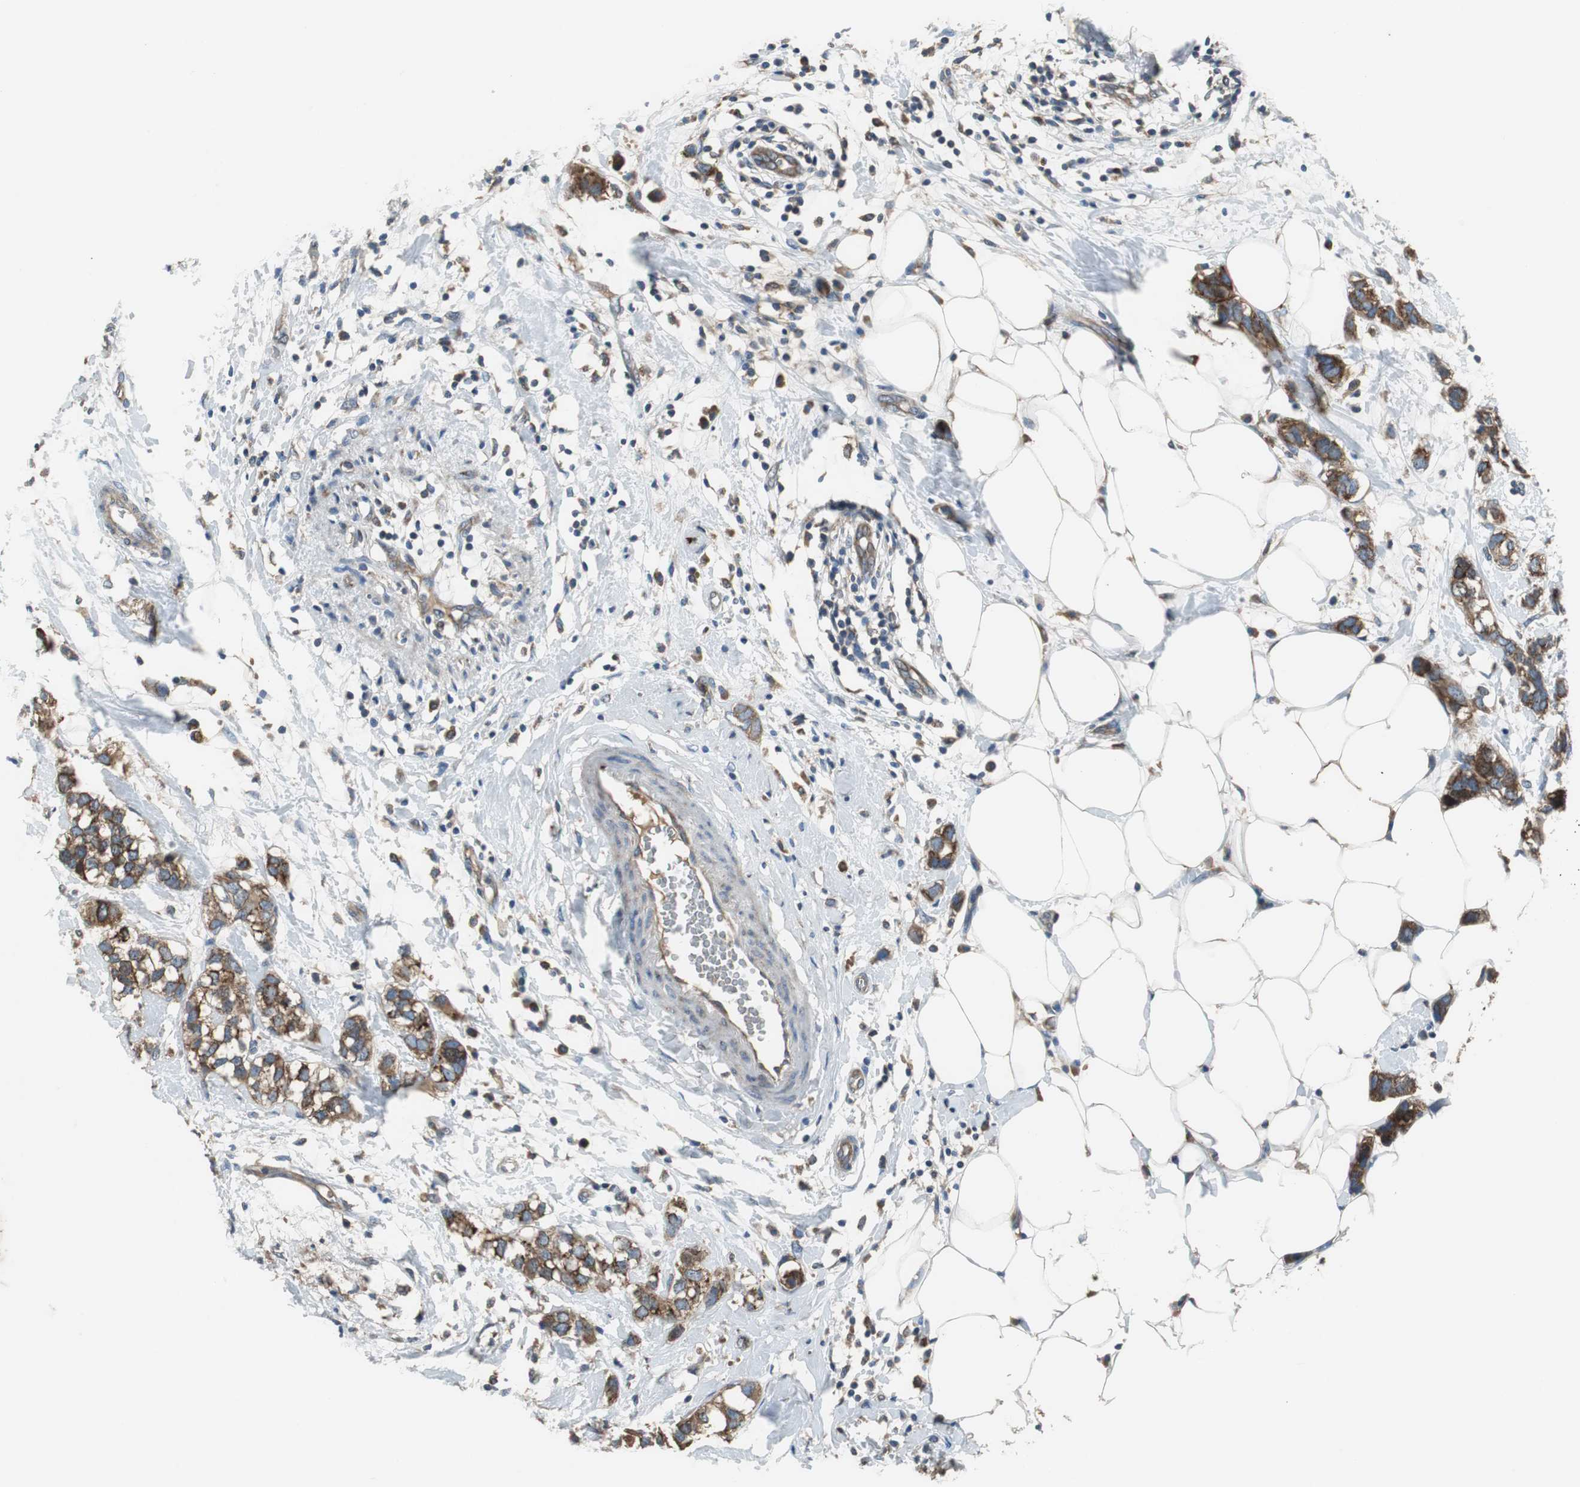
{"staining": {"intensity": "strong", "quantity": ">75%", "location": "cytoplasmic/membranous"}, "tissue": "breast cancer", "cell_type": "Tumor cells", "image_type": "cancer", "snomed": [{"axis": "morphology", "description": "Normal tissue, NOS"}, {"axis": "morphology", "description": "Duct carcinoma"}, {"axis": "topography", "description": "Breast"}], "caption": "A brown stain shows strong cytoplasmic/membranous positivity of a protein in human intraductal carcinoma (breast) tumor cells. (DAB IHC, brown staining for protein, blue staining for nuclei).", "gene": "PI4KB", "patient": {"sex": "female", "age": 50}}